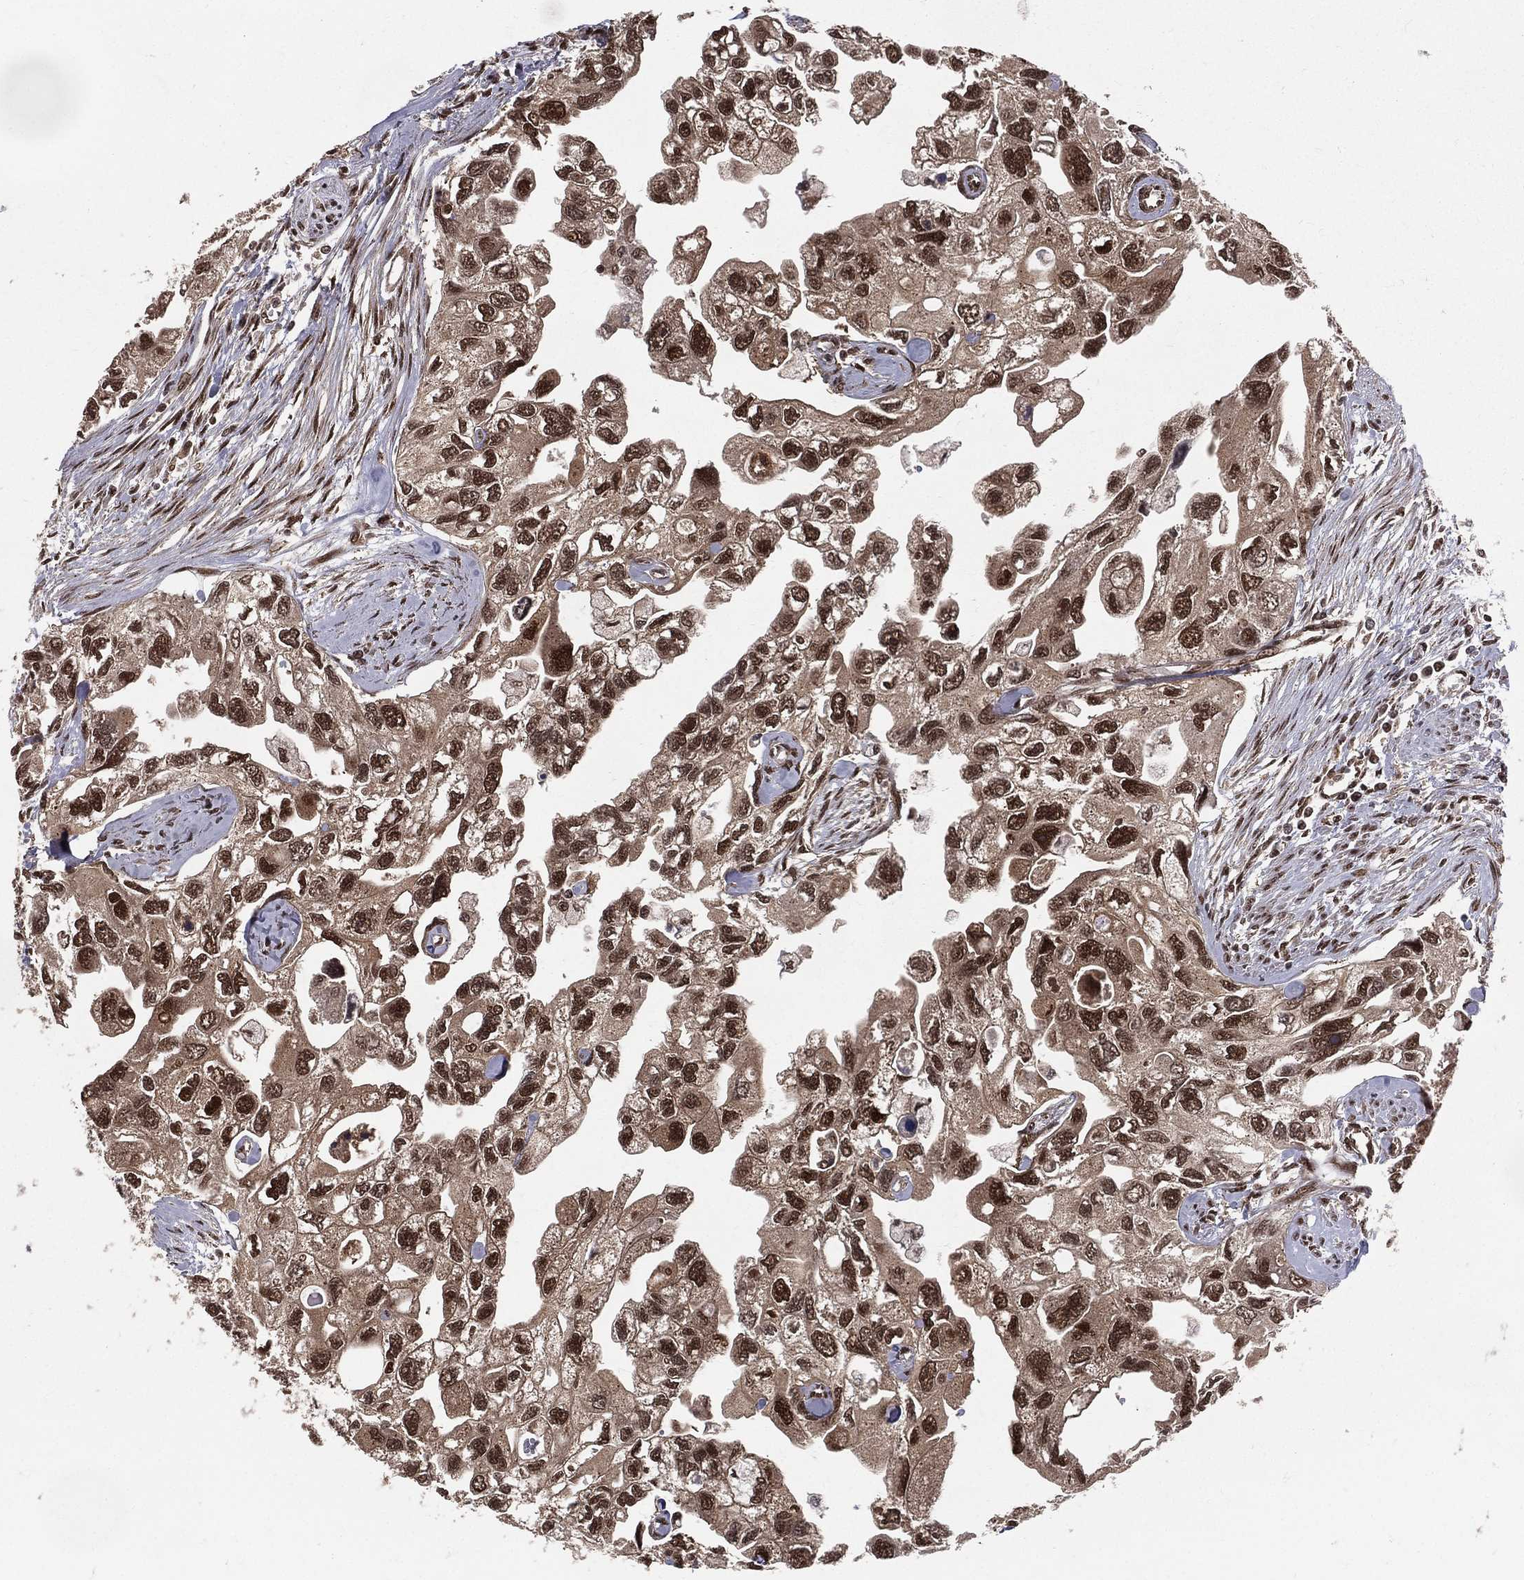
{"staining": {"intensity": "strong", "quantity": ">75%", "location": "nuclear"}, "tissue": "urothelial cancer", "cell_type": "Tumor cells", "image_type": "cancer", "snomed": [{"axis": "morphology", "description": "Urothelial carcinoma, High grade"}, {"axis": "topography", "description": "Urinary bladder"}], "caption": "High-magnification brightfield microscopy of urothelial carcinoma (high-grade) stained with DAB (brown) and counterstained with hematoxylin (blue). tumor cells exhibit strong nuclear expression is appreciated in approximately>75% of cells. The protein is stained brown, and the nuclei are stained in blue (DAB (3,3'-diaminobenzidine) IHC with brightfield microscopy, high magnification).", "gene": "COPS4", "patient": {"sex": "male", "age": 59}}